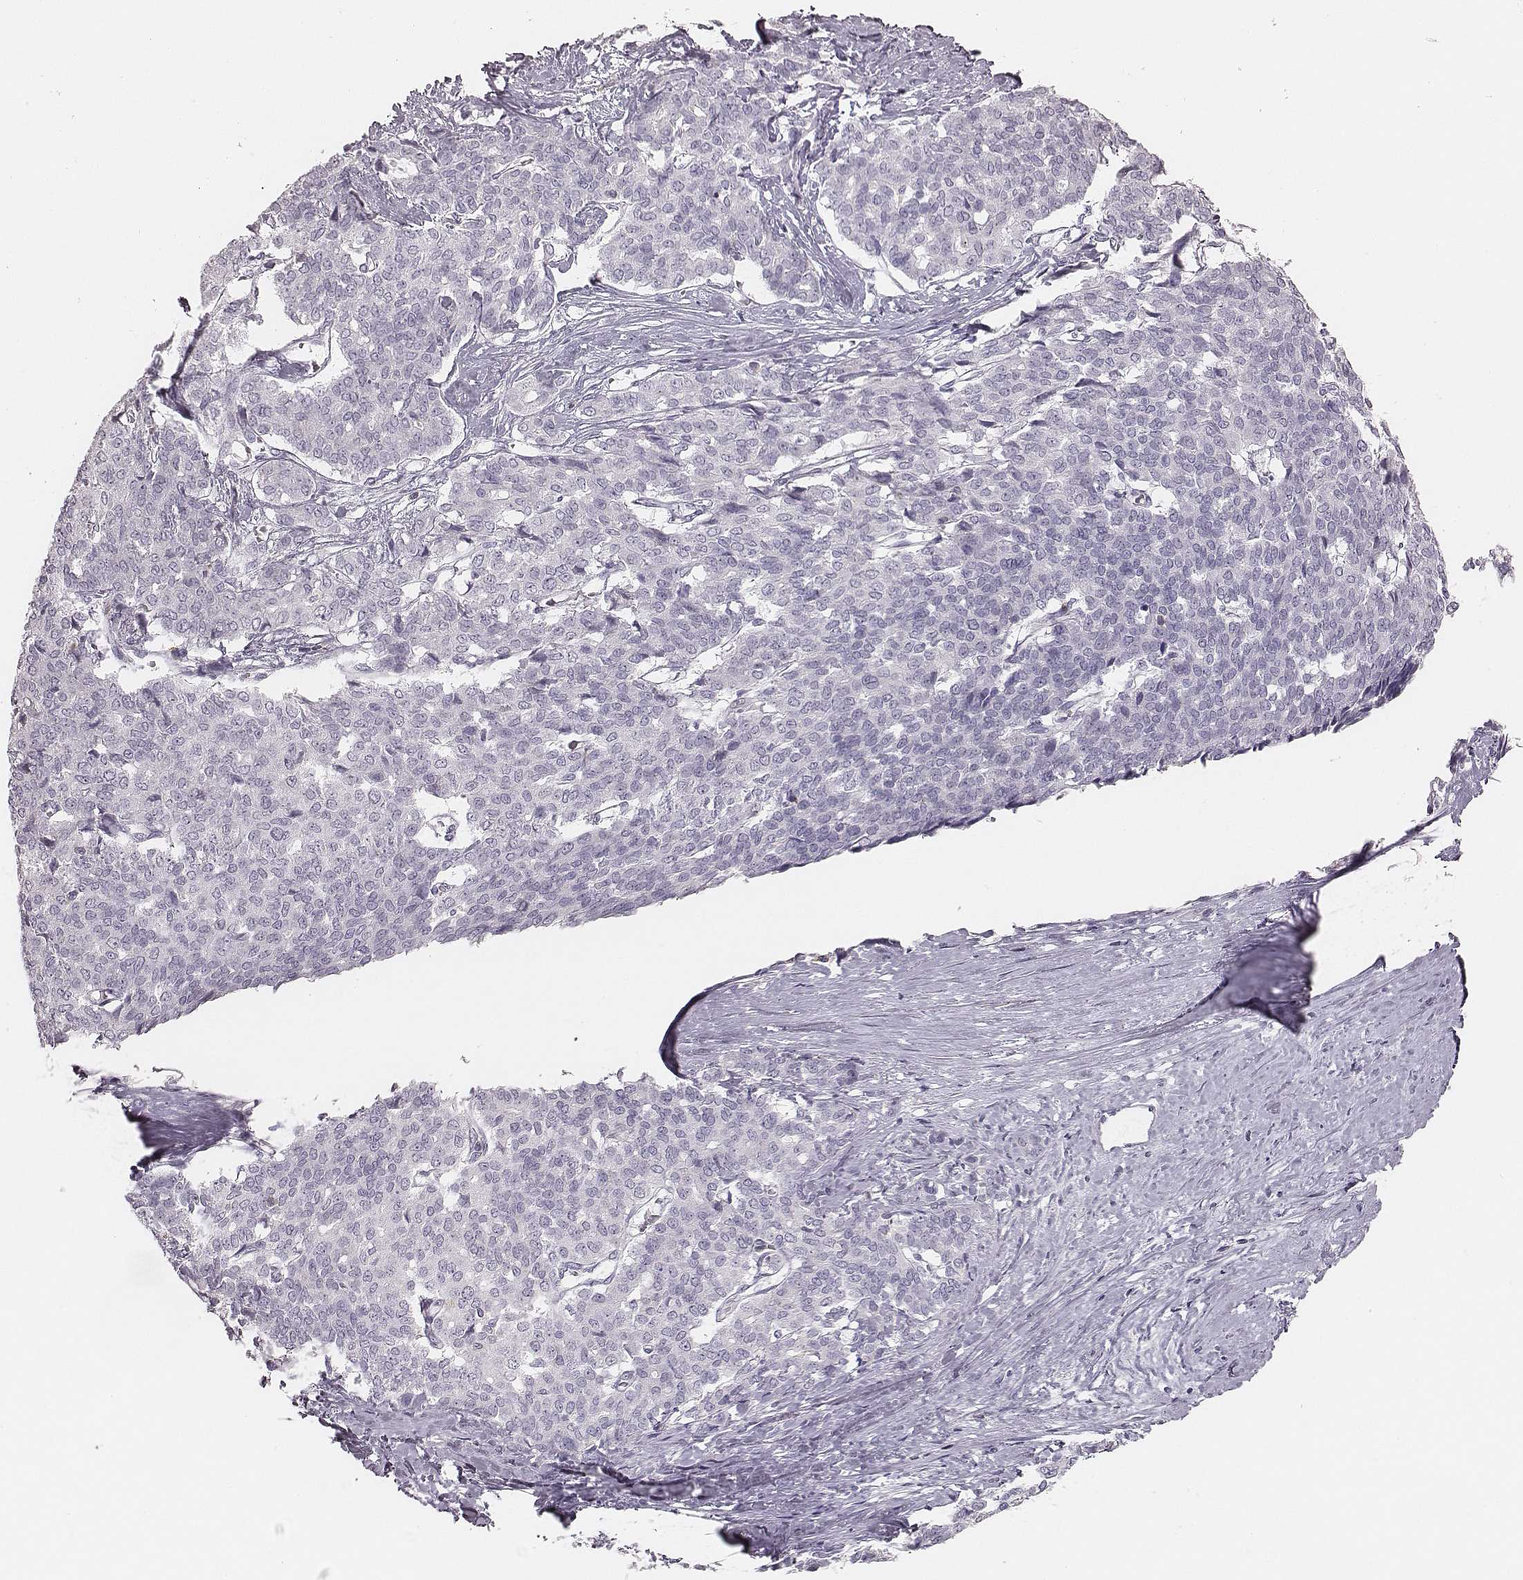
{"staining": {"intensity": "negative", "quantity": "none", "location": "none"}, "tissue": "liver cancer", "cell_type": "Tumor cells", "image_type": "cancer", "snomed": [{"axis": "morphology", "description": "Cholangiocarcinoma"}, {"axis": "topography", "description": "Liver"}], "caption": "This is an IHC photomicrograph of human liver cholangiocarcinoma. There is no expression in tumor cells.", "gene": "ZNF365", "patient": {"sex": "female", "age": 47}}